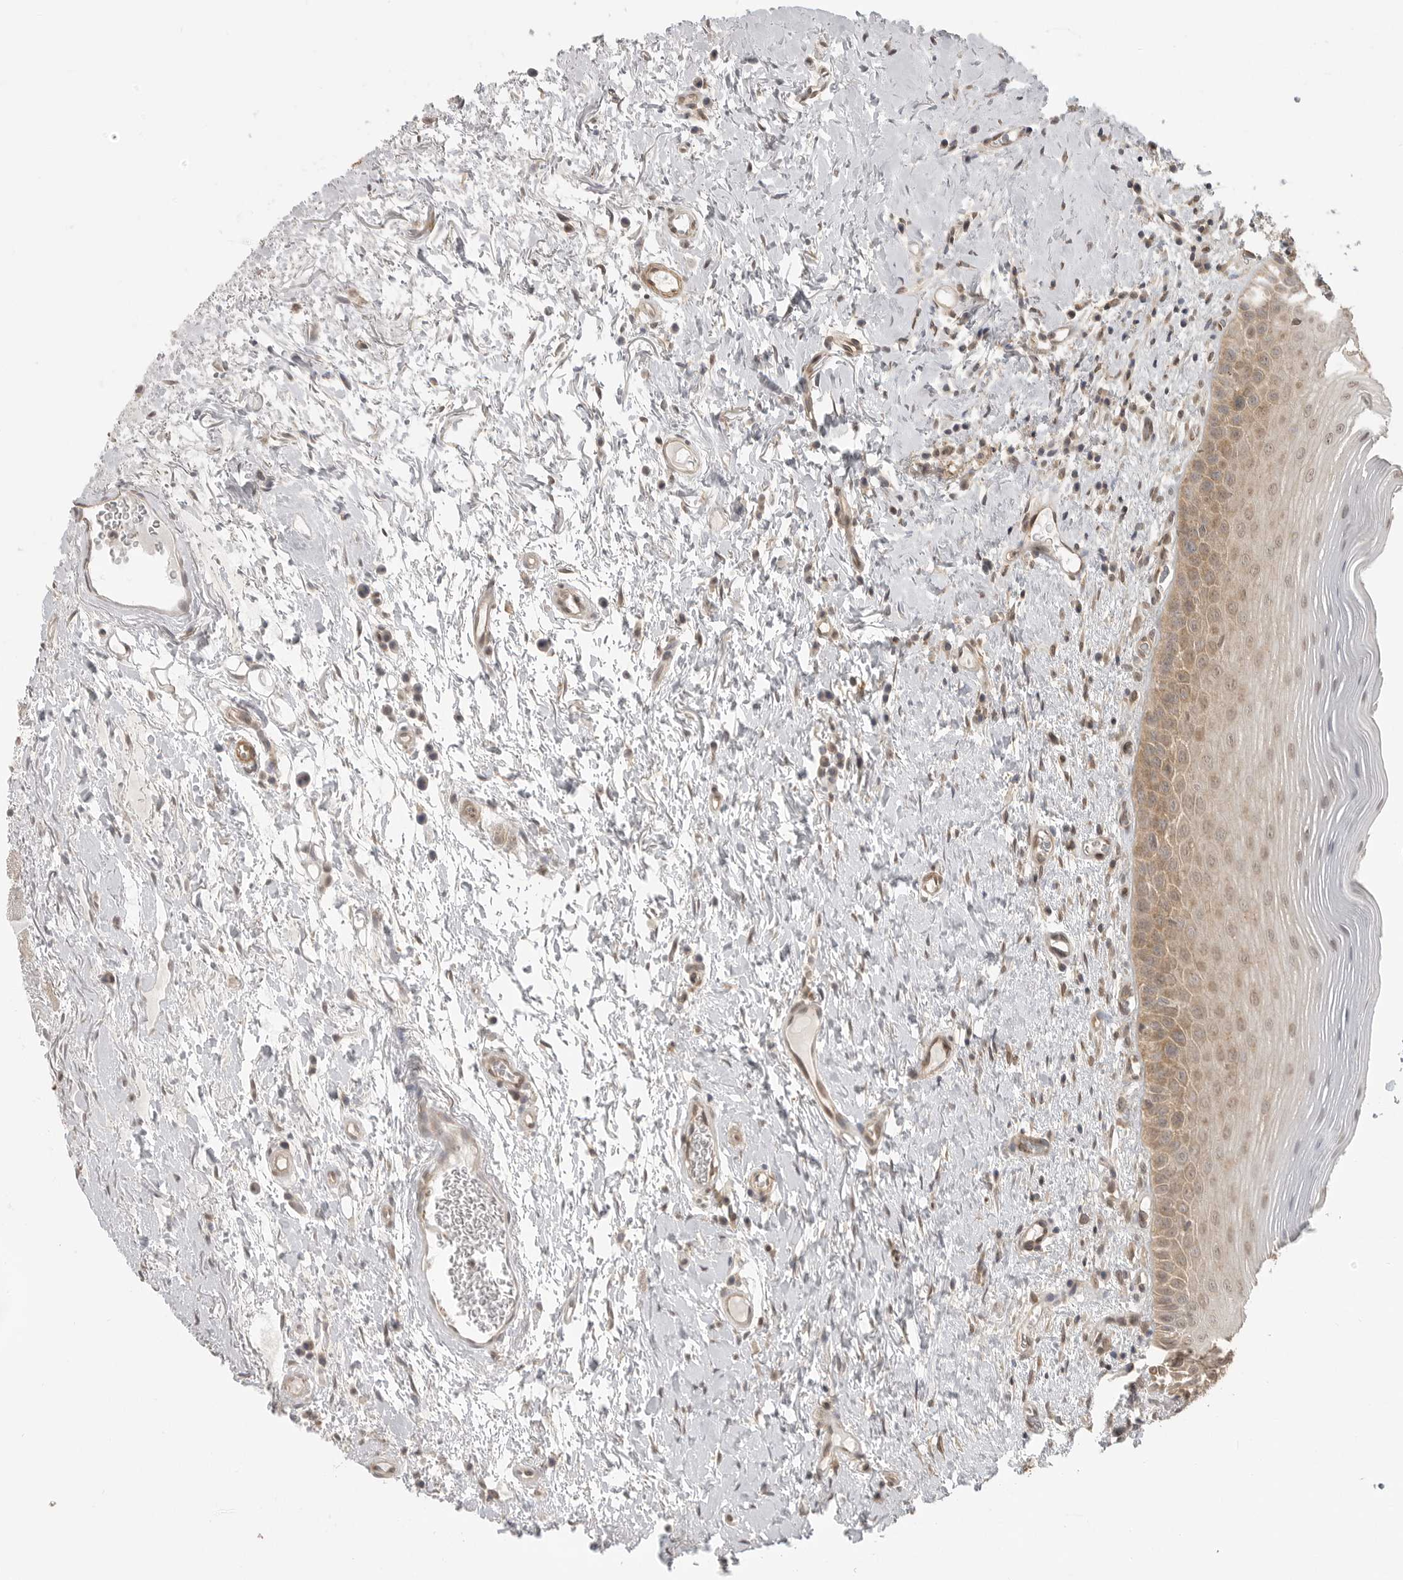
{"staining": {"intensity": "moderate", "quantity": ">75%", "location": "cytoplasmic/membranous,nuclear"}, "tissue": "oral mucosa", "cell_type": "Squamous epithelial cells", "image_type": "normal", "snomed": [{"axis": "morphology", "description": "Normal tissue, NOS"}, {"axis": "topography", "description": "Oral tissue"}], "caption": "Brown immunohistochemical staining in normal human oral mucosa reveals moderate cytoplasmic/membranous,nuclear staining in approximately >75% of squamous epithelial cells.", "gene": "GPC2", "patient": {"sex": "male", "age": 82}}